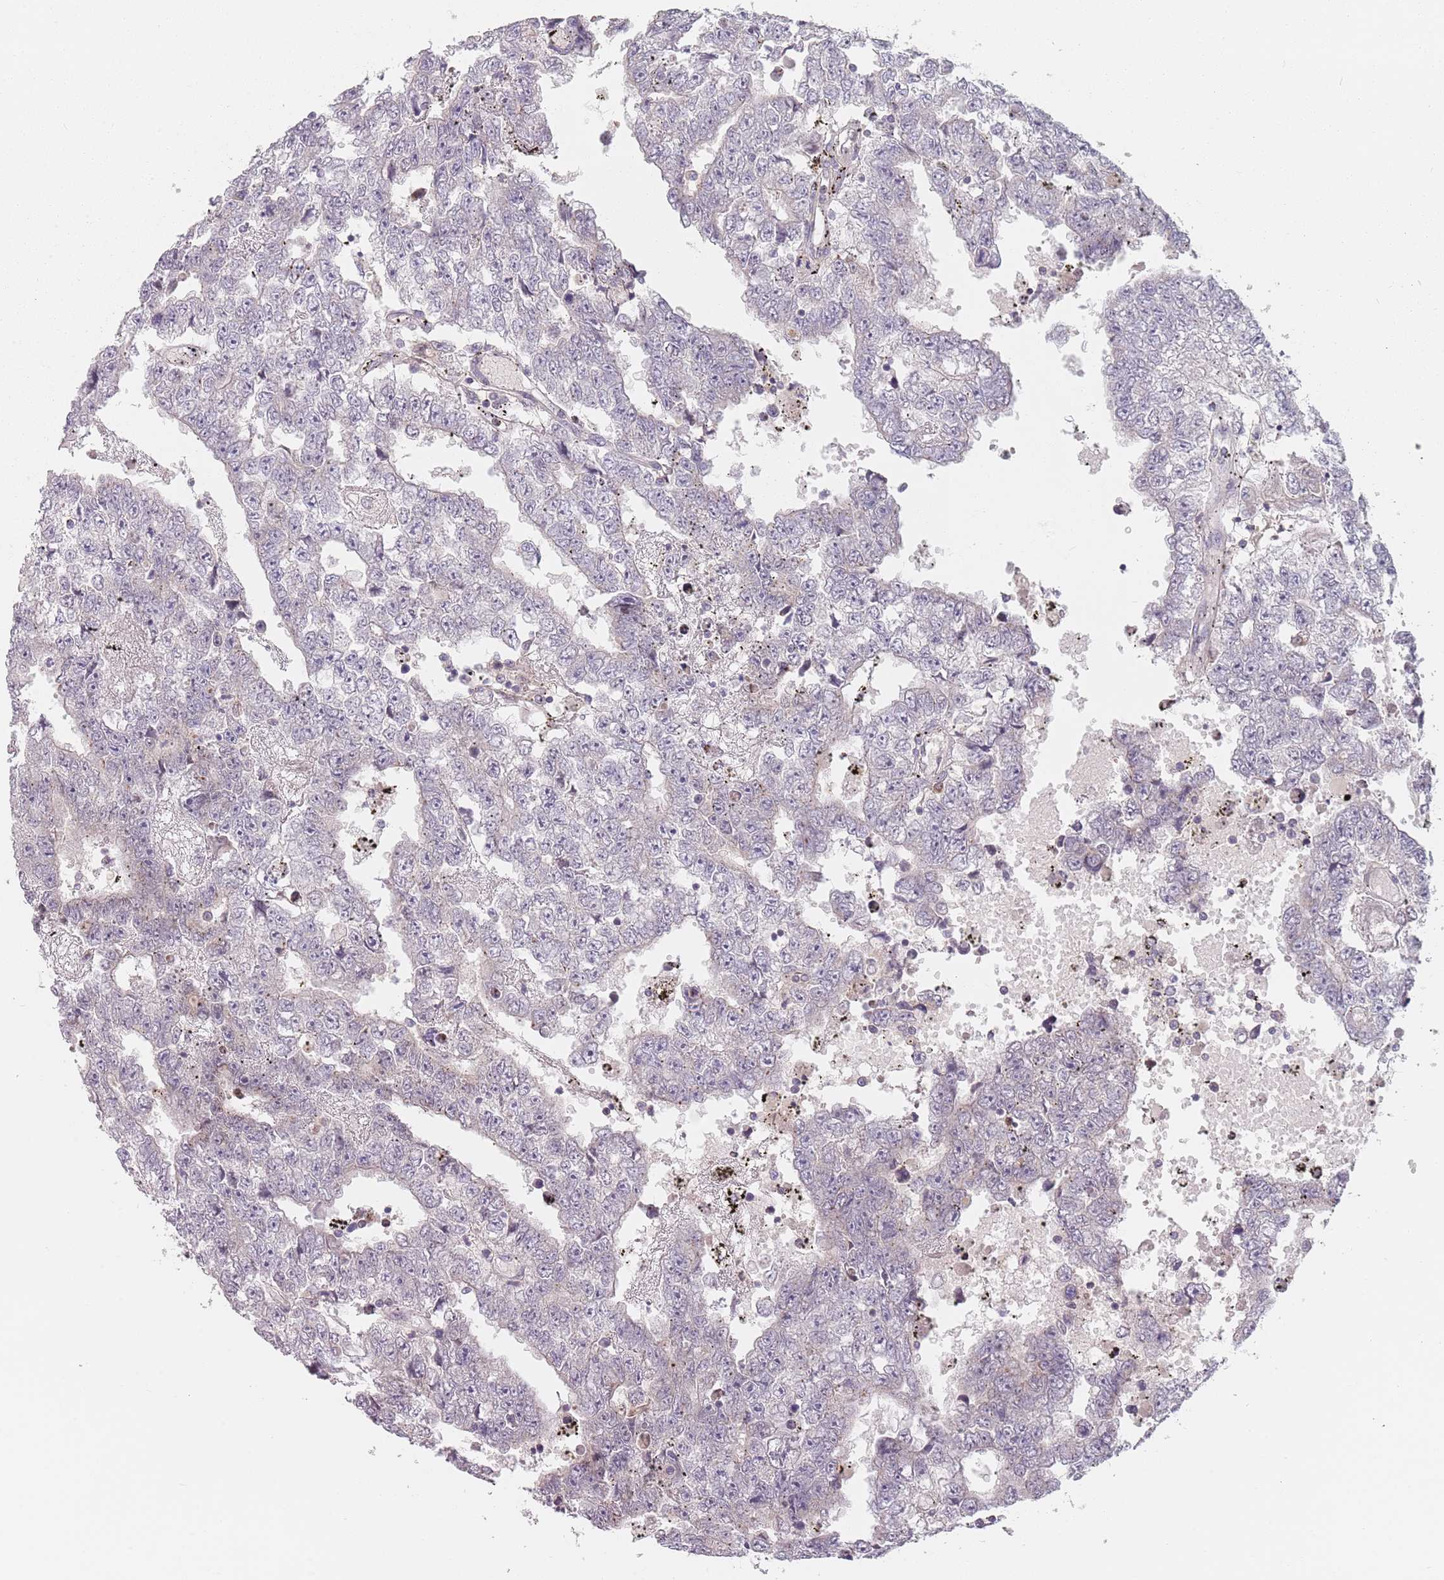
{"staining": {"intensity": "negative", "quantity": "none", "location": "none"}, "tissue": "testis cancer", "cell_type": "Tumor cells", "image_type": "cancer", "snomed": [{"axis": "morphology", "description": "Carcinoma, Embryonal, NOS"}, {"axis": "topography", "description": "Testis"}], "caption": "Tumor cells are negative for brown protein staining in testis cancer (embryonal carcinoma).", "gene": "NAXE", "patient": {"sex": "male", "age": 25}}